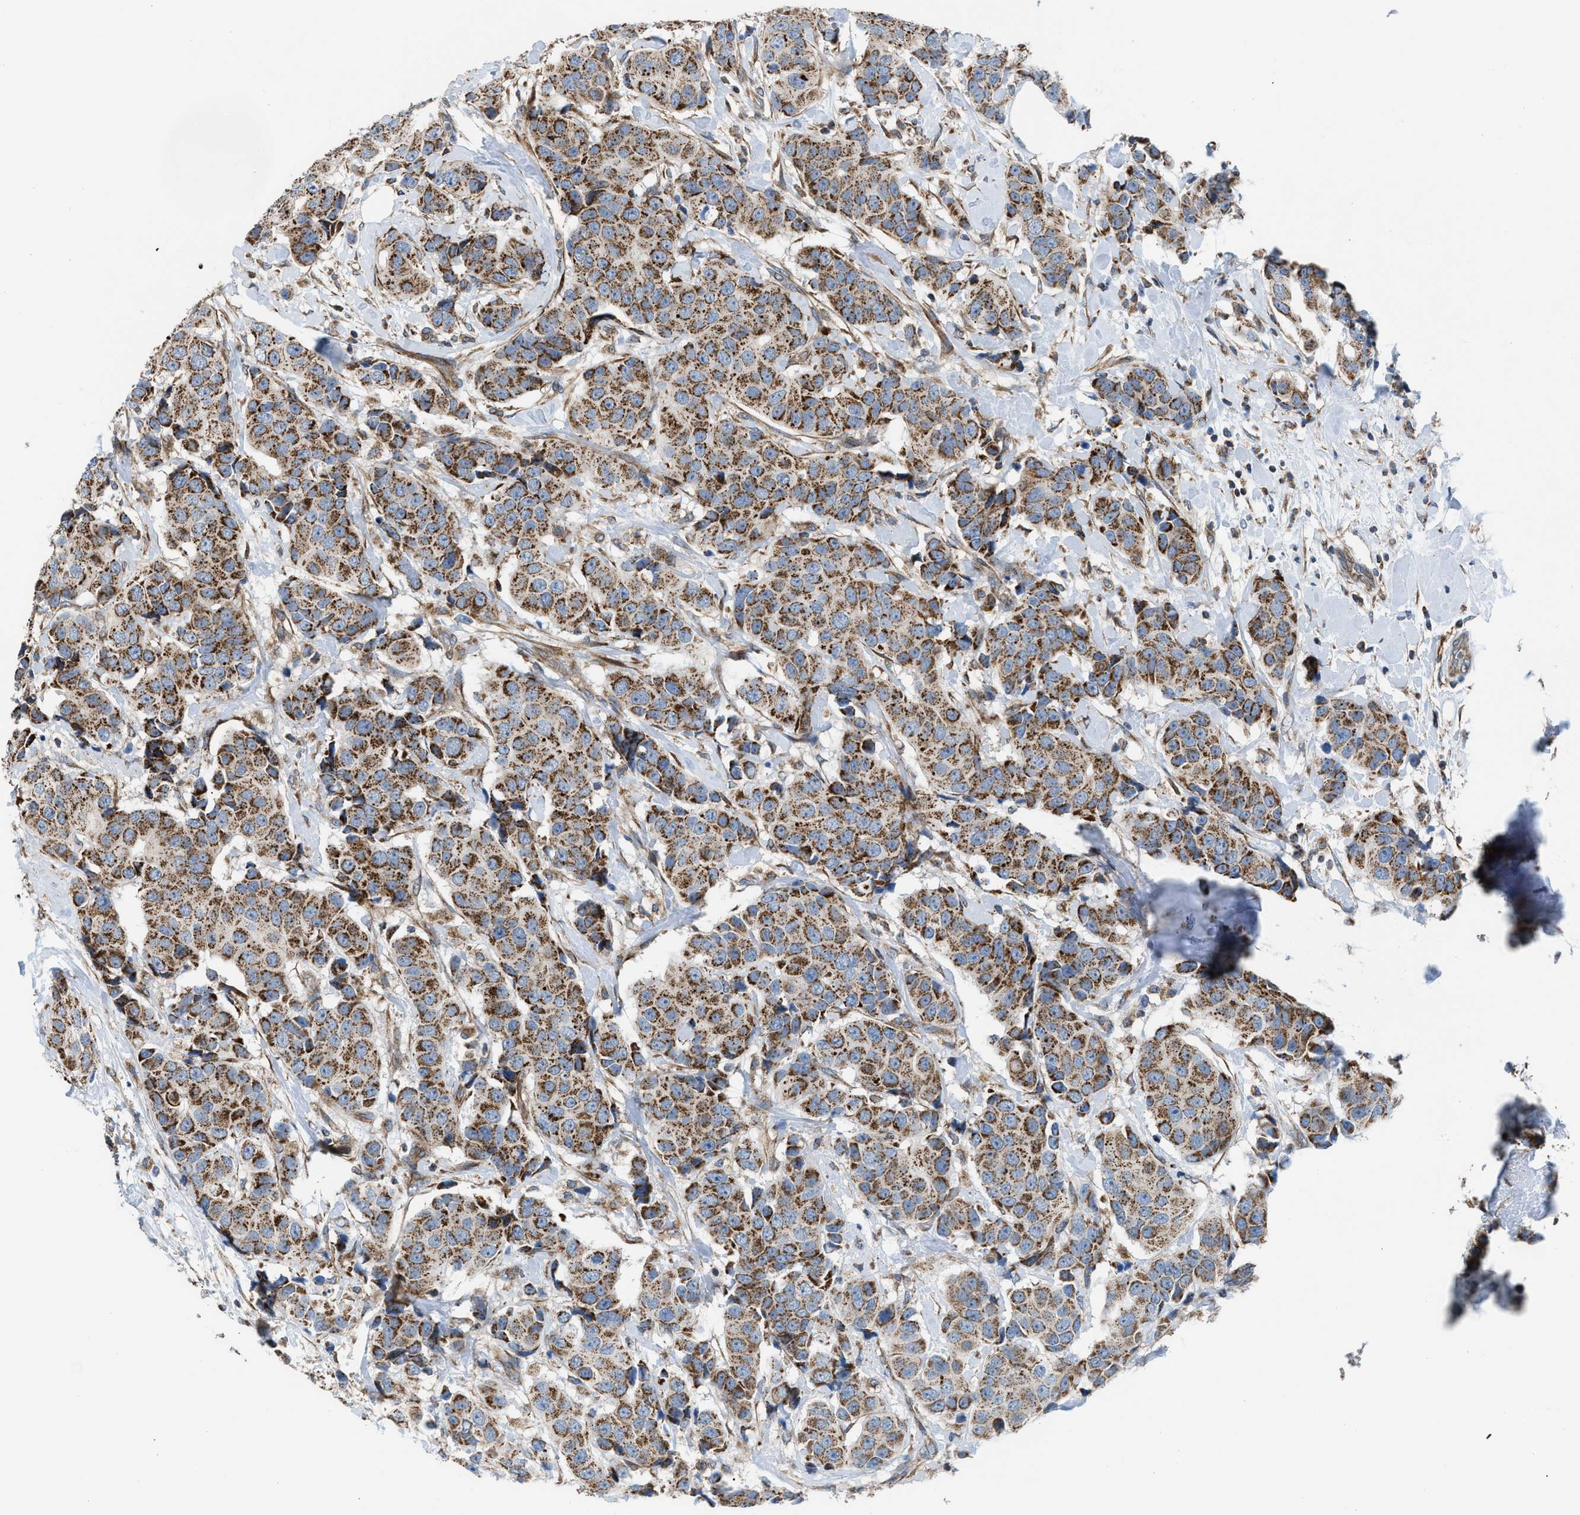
{"staining": {"intensity": "moderate", "quantity": ">75%", "location": "cytoplasmic/membranous"}, "tissue": "breast cancer", "cell_type": "Tumor cells", "image_type": "cancer", "snomed": [{"axis": "morphology", "description": "Normal tissue, NOS"}, {"axis": "morphology", "description": "Duct carcinoma"}, {"axis": "topography", "description": "Breast"}], "caption": "The histopathology image reveals staining of breast intraductal carcinoma, revealing moderate cytoplasmic/membranous protein expression (brown color) within tumor cells.", "gene": "SLC10A3", "patient": {"sex": "female", "age": 39}}